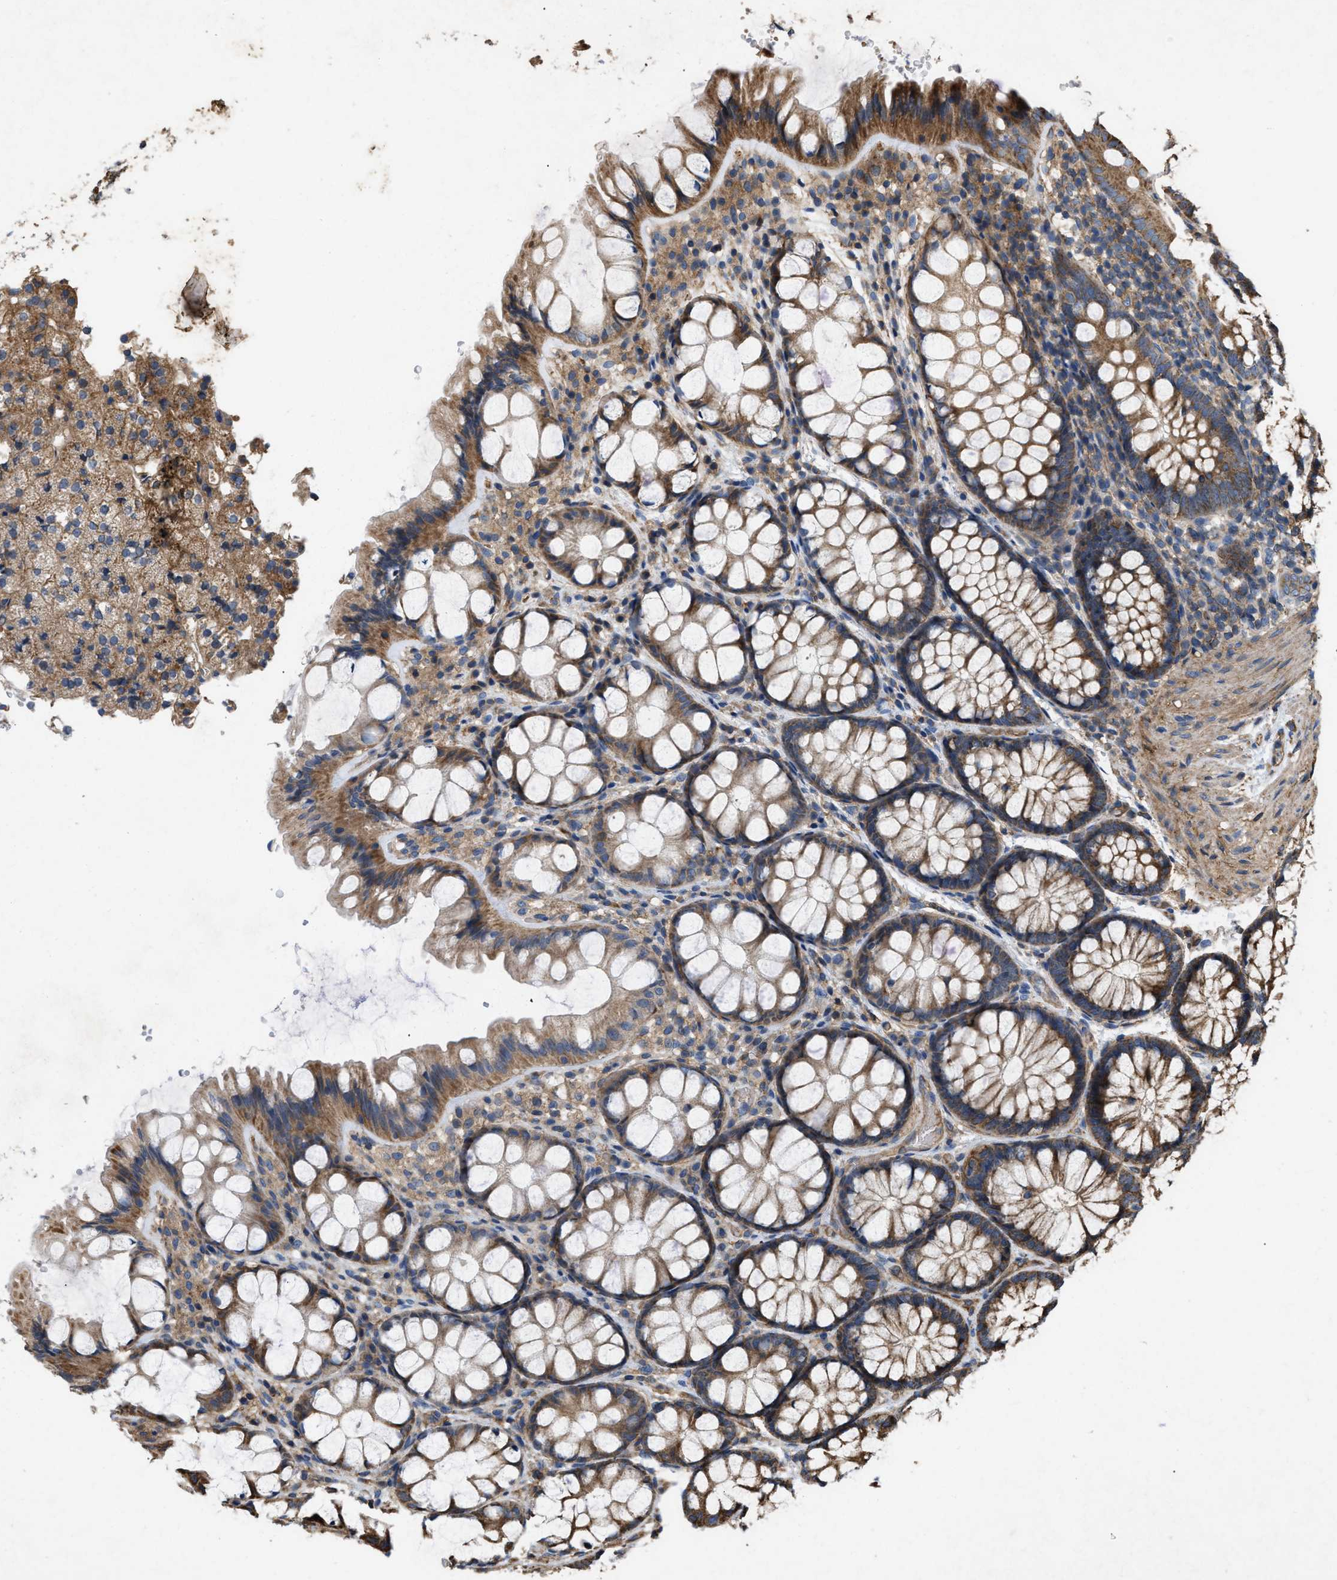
{"staining": {"intensity": "moderate", "quantity": ">75%", "location": "cytoplasmic/membranous"}, "tissue": "colon", "cell_type": "Endothelial cells", "image_type": "normal", "snomed": [{"axis": "morphology", "description": "Normal tissue, NOS"}, {"axis": "topography", "description": "Colon"}], "caption": "Immunohistochemistry (IHC) micrograph of unremarkable human colon stained for a protein (brown), which reveals medium levels of moderate cytoplasmic/membranous positivity in approximately >75% of endothelial cells.", "gene": "GNB4", "patient": {"sex": "male", "age": 47}}